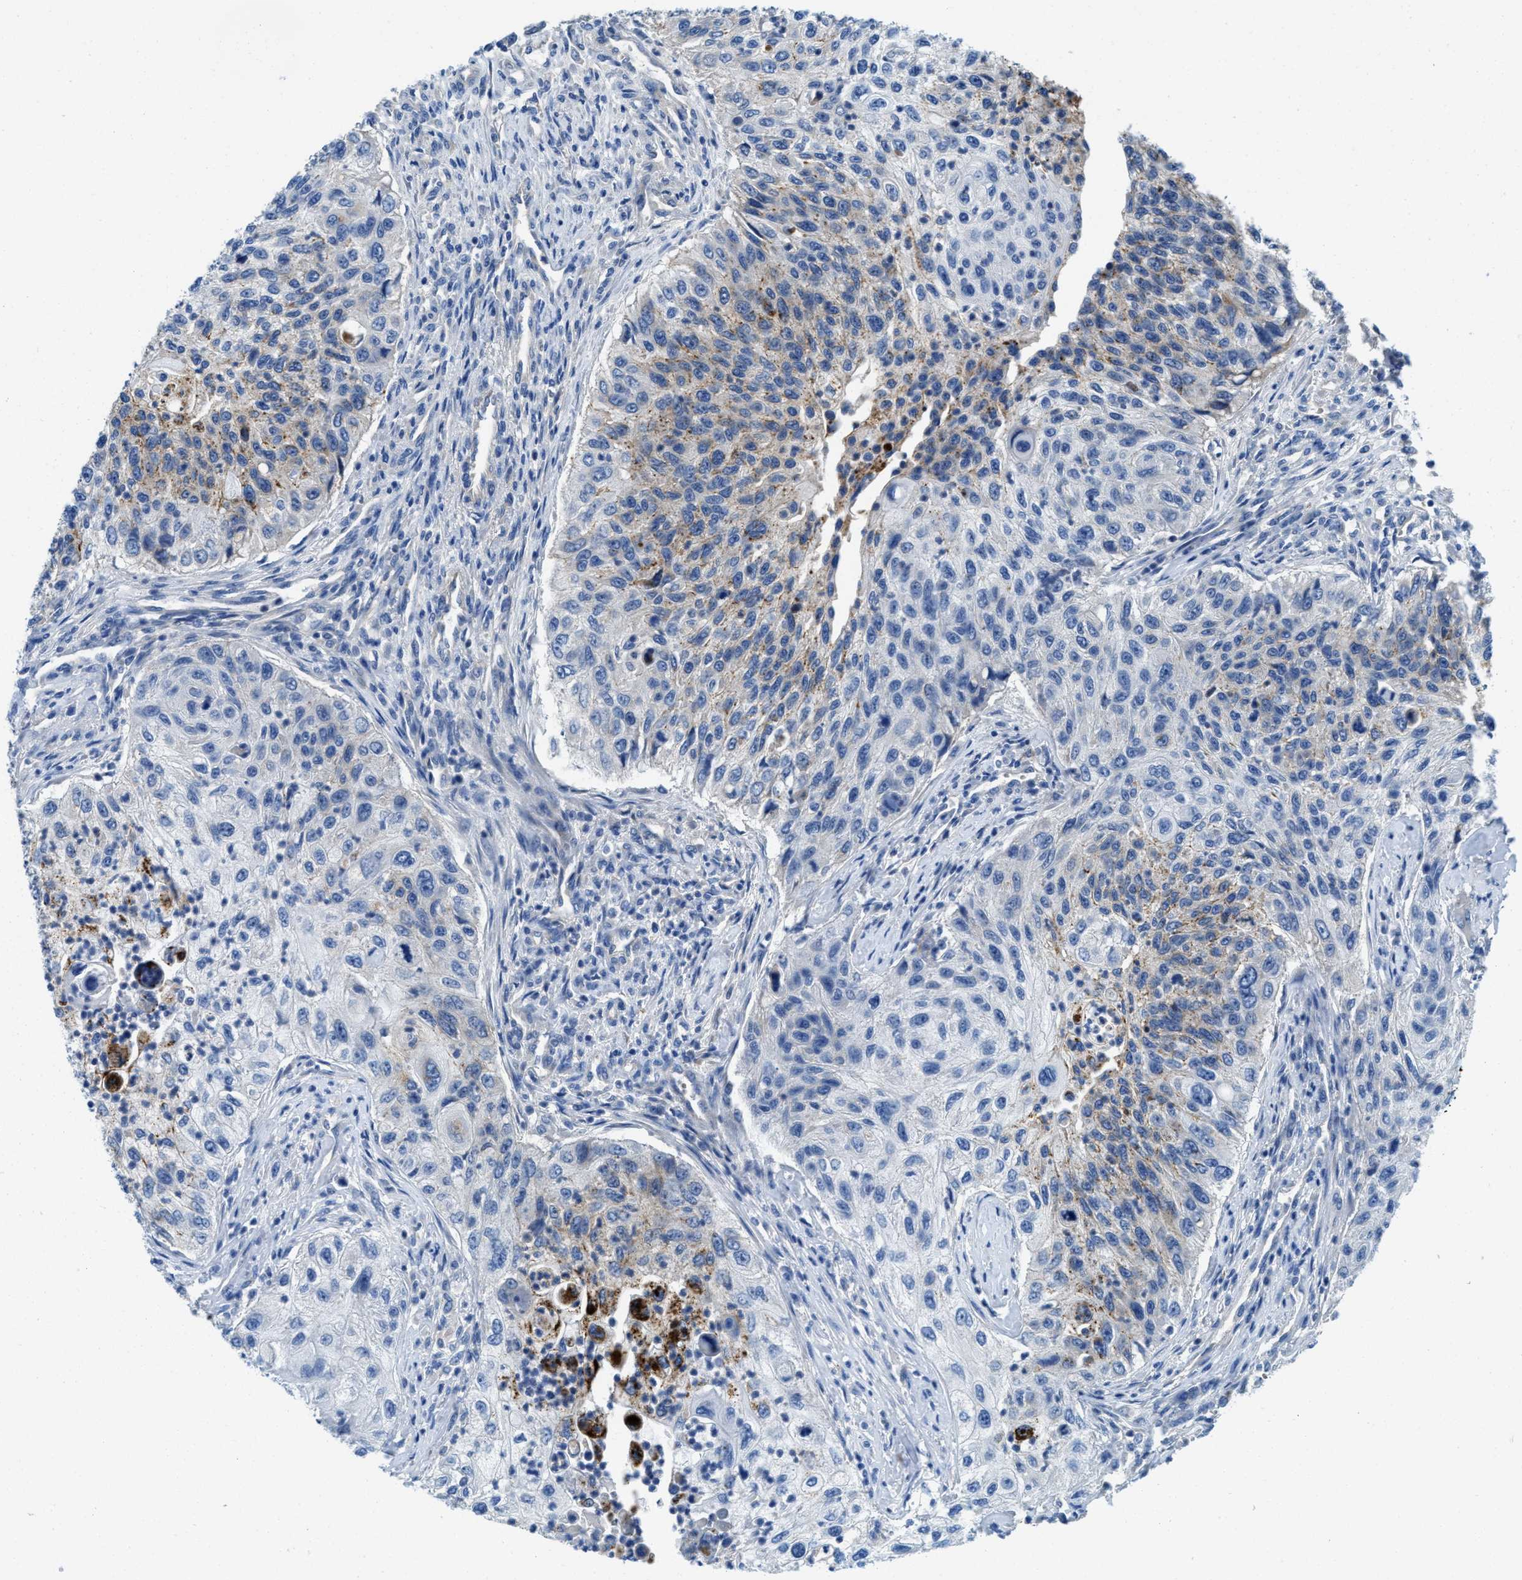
{"staining": {"intensity": "weak", "quantity": "25%-75%", "location": "cytoplasmic/membranous"}, "tissue": "urothelial cancer", "cell_type": "Tumor cells", "image_type": "cancer", "snomed": [{"axis": "morphology", "description": "Urothelial carcinoma, High grade"}, {"axis": "topography", "description": "Urinary bladder"}], "caption": "Urothelial carcinoma (high-grade) stained with a brown dye reveals weak cytoplasmic/membranous positive positivity in about 25%-75% of tumor cells.", "gene": "TSPAN3", "patient": {"sex": "female", "age": 60}}